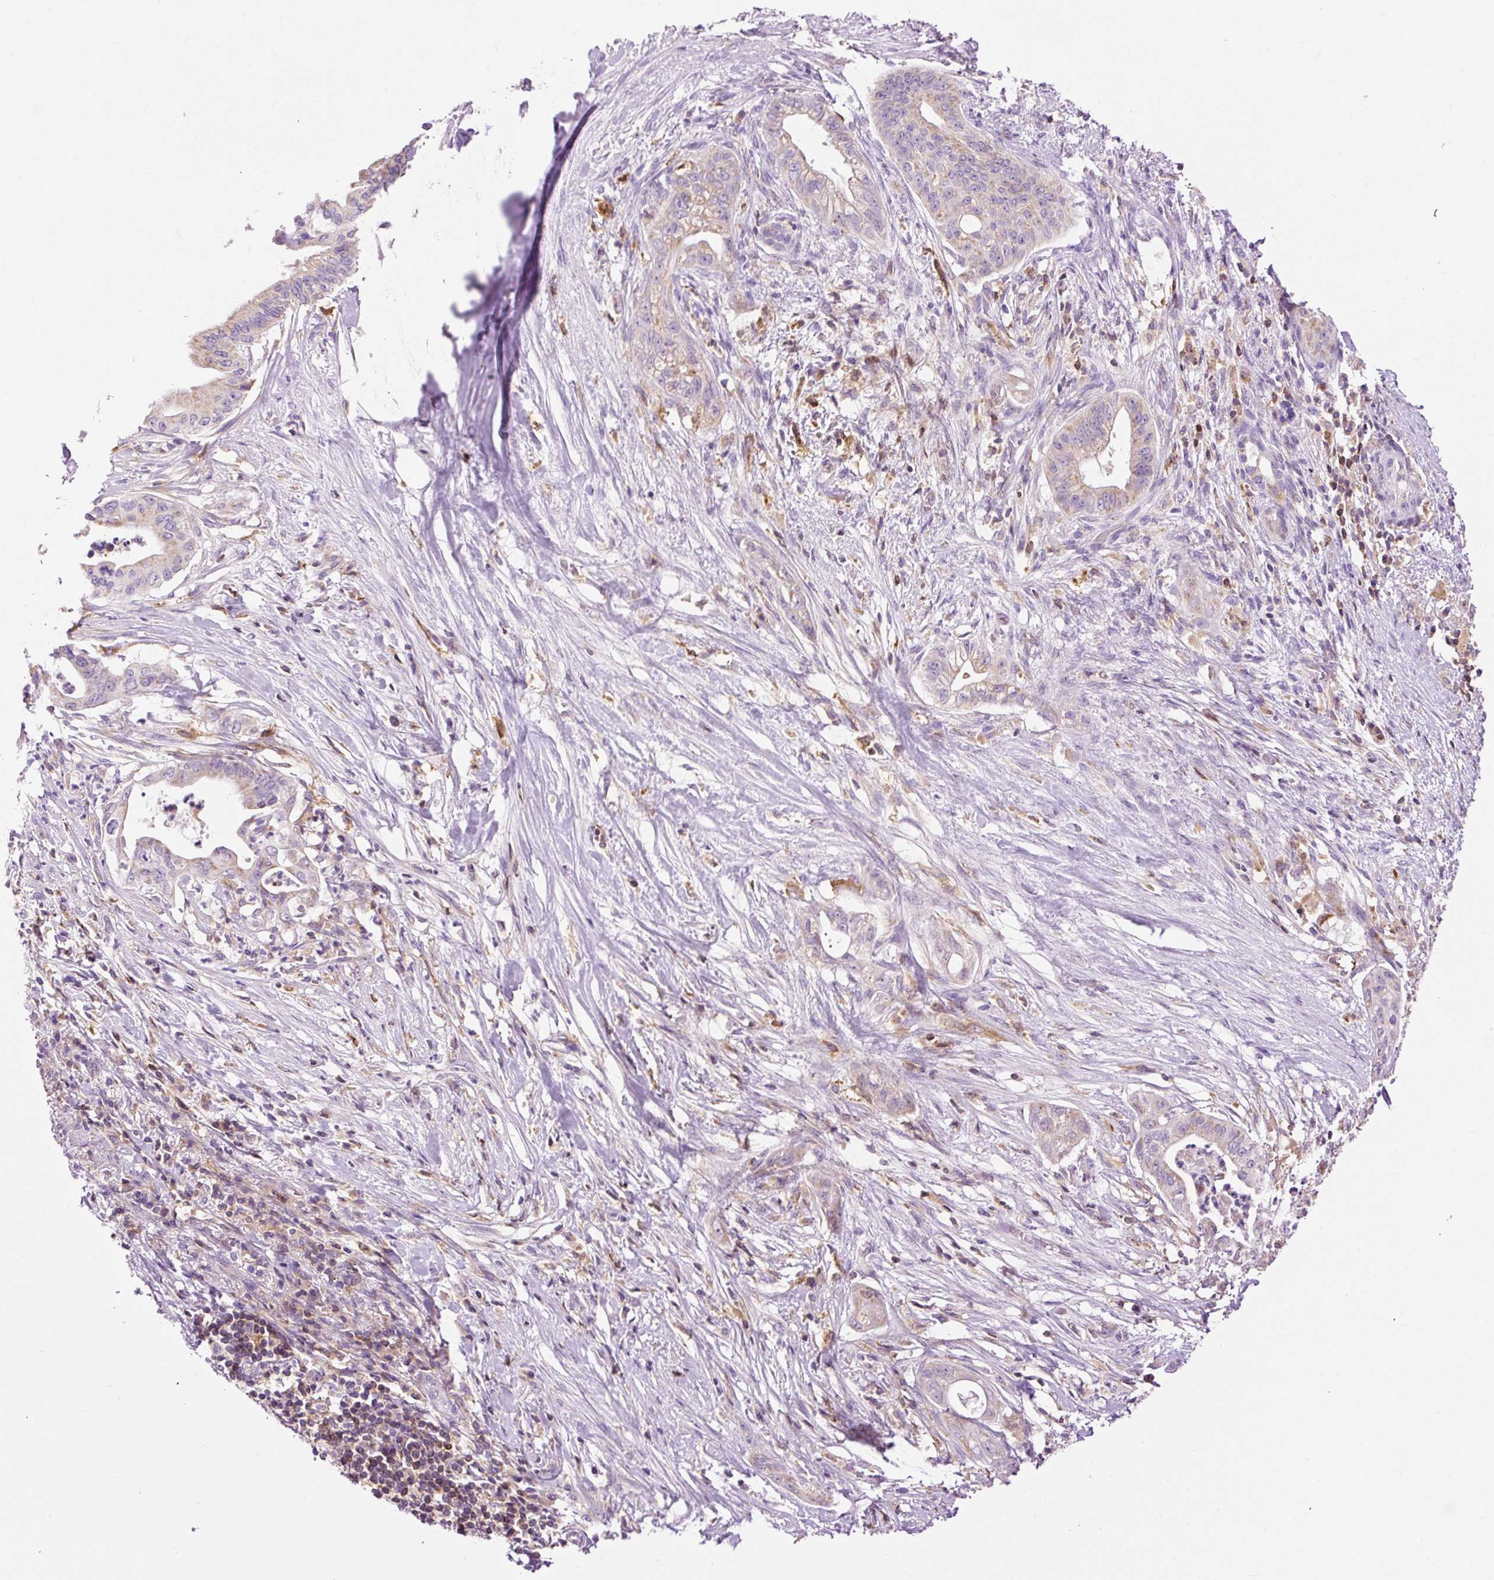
{"staining": {"intensity": "weak", "quantity": "25%-75%", "location": "cytoplasmic/membranous"}, "tissue": "pancreatic cancer", "cell_type": "Tumor cells", "image_type": "cancer", "snomed": [{"axis": "morphology", "description": "Adenocarcinoma, NOS"}, {"axis": "topography", "description": "Pancreas"}], "caption": "Weak cytoplasmic/membranous staining is present in about 25%-75% of tumor cells in adenocarcinoma (pancreatic). Using DAB (3,3'-diaminobenzidine) (brown) and hematoxylin (blue) stains, captured at high magnification using brightfield microscopy.", "gene": "CD83", "patient": {"sex": "male", "age": 58}}